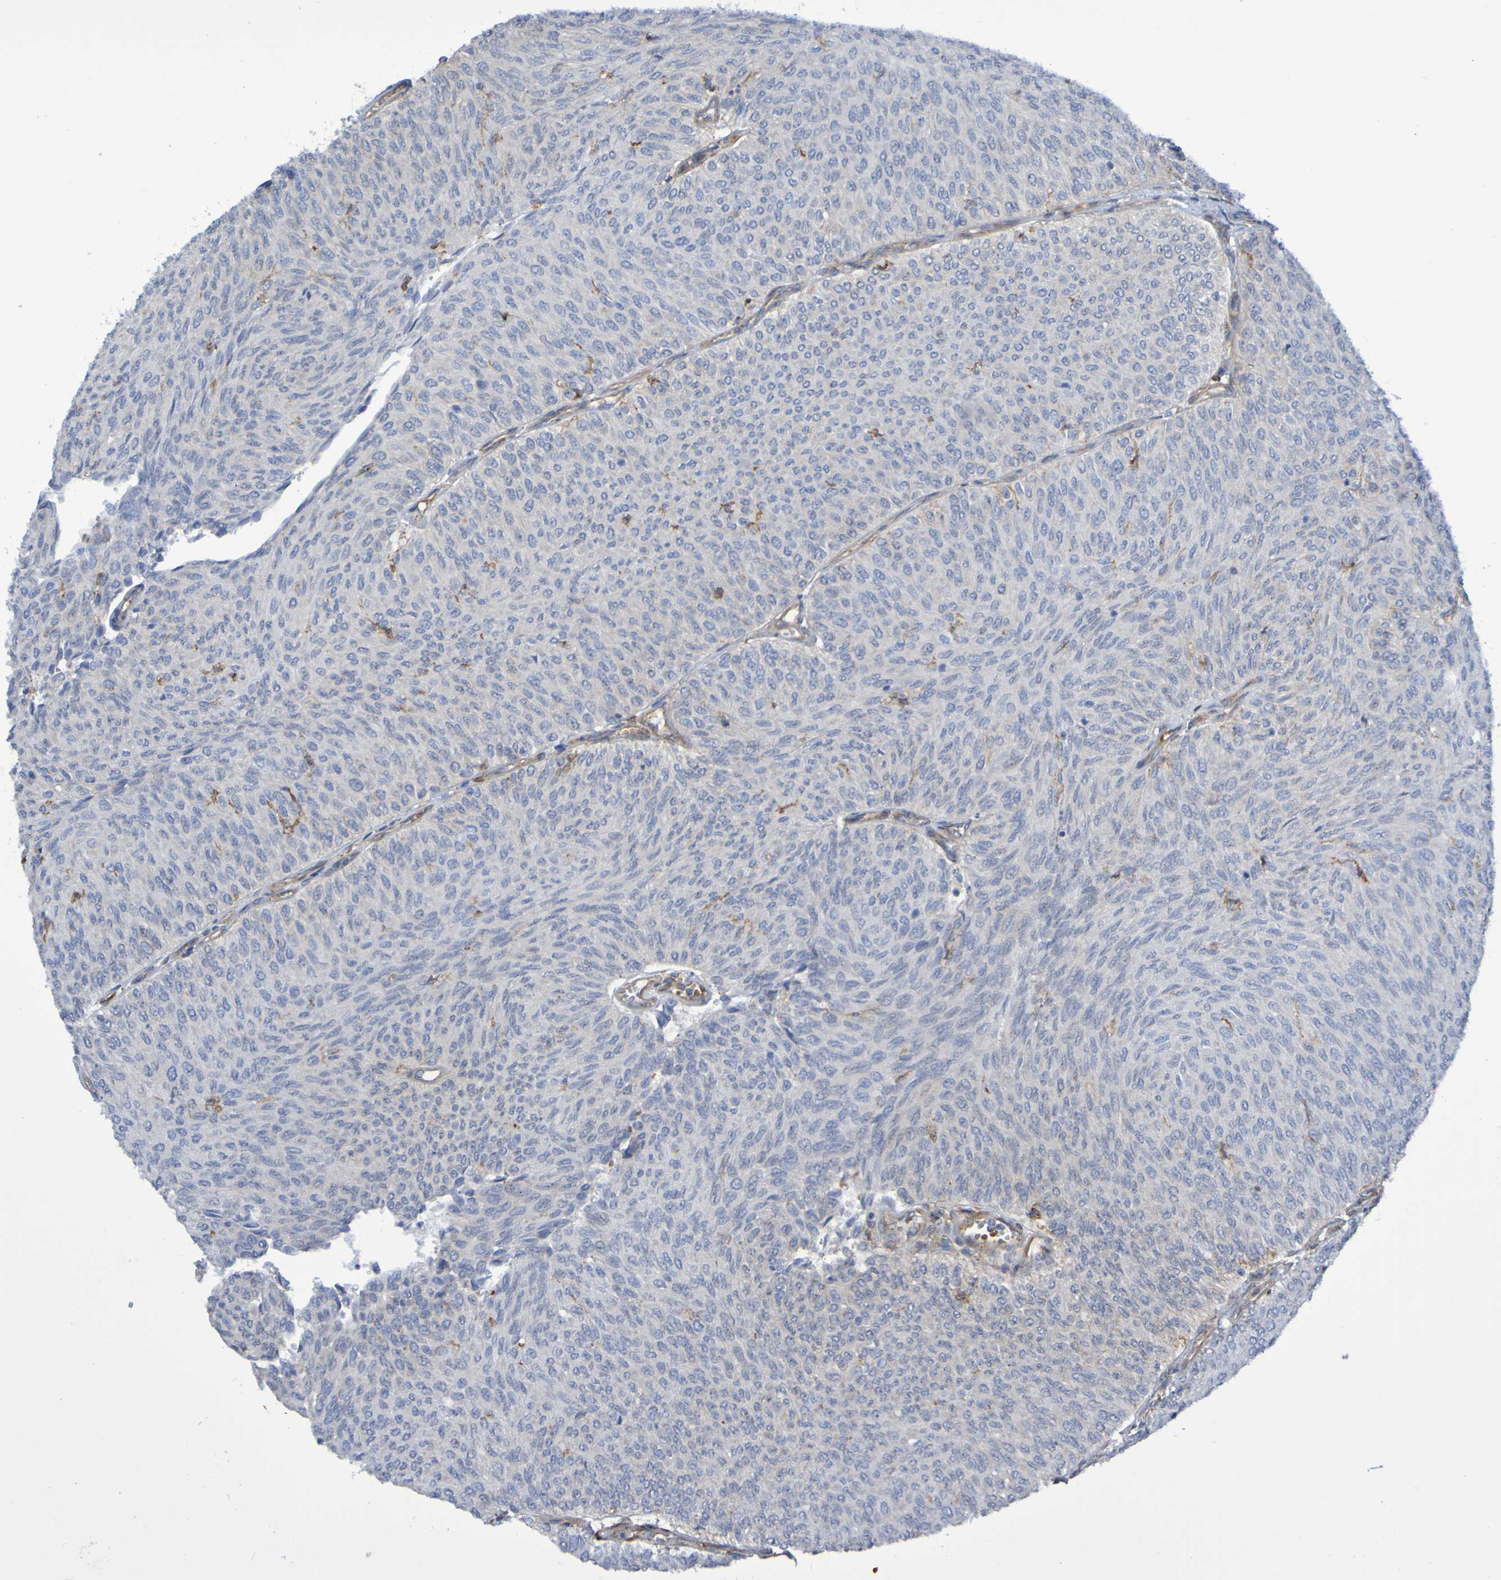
{"staining": {"intensity": "strong", "quantity": "<25%", "location": "cytoplasmic/membranous"}, "tissue": "urothelial cancer", "cell_type": "Tumor cells", "image_type": "cancer", "snomed": [{"axis": "morphology", "description": "Urothelial carcinoma, Low grade"}, {"axis": "topography", "description": "Urinary bladder"}], "caption": "Low-grade urothelial carcinoma stained with a protein marker reveals strong staining in tumor cells.", "gene": "SCRG1", "patient": {"sex": "male", "age": 78}}